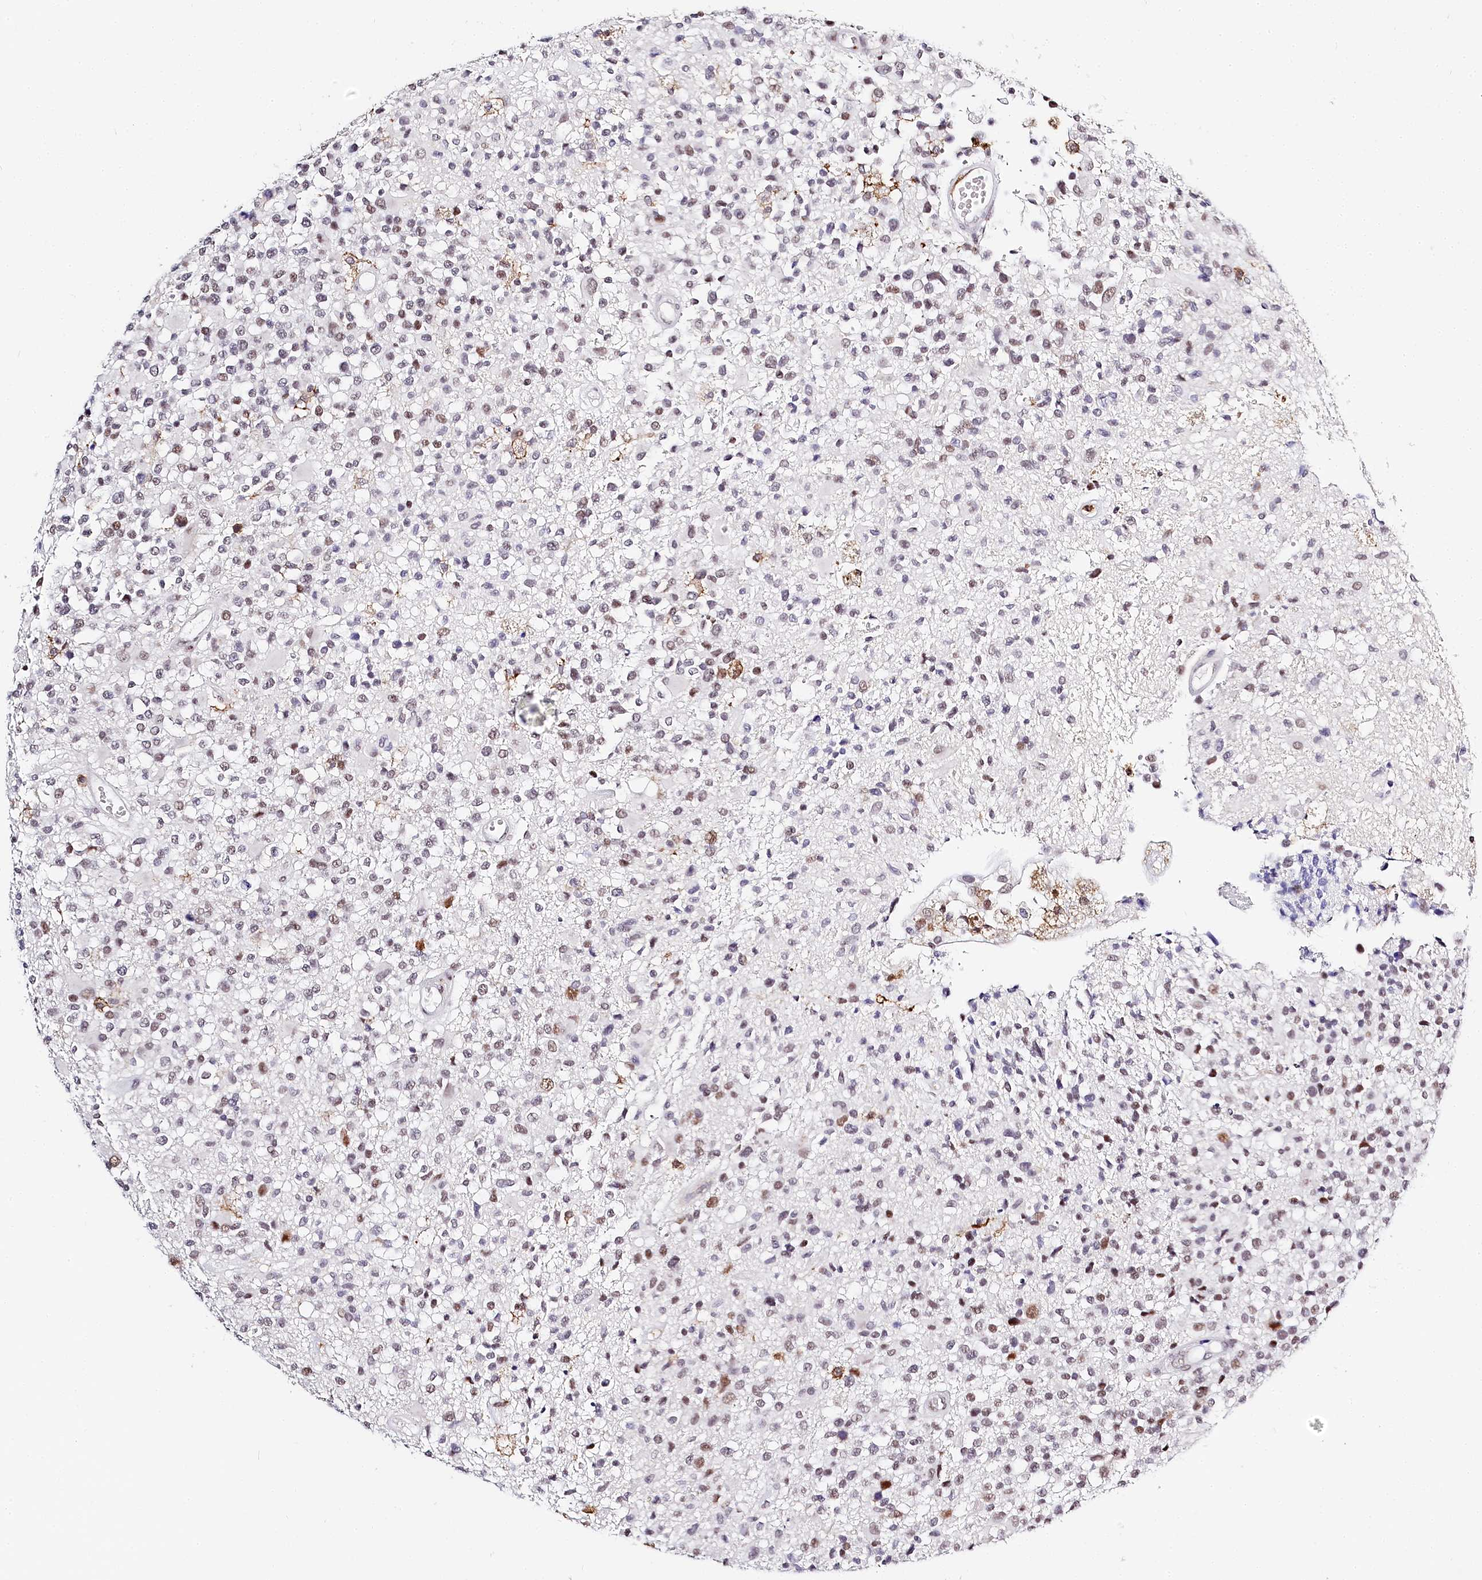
{"staining": {"intensity": "negative", "quantity": "none", "location": "none"}, "tissue": "glioma", "cell_type": "Tumor cells", "image_type": "cancer", "snomed": [{"axis": "morphology", "description": "Glioma, malignant, High grade"}, {"axis": "morphology", "description": "Glioblastoma, NOS"}, {"axis": "topography", "description": "Brain"}], "caption": "Human glioblastoma stained for a protein using immunohistochemistry (IHC) shows no staining in tumor cells.", "gene": "BARD1", "patient": {"sex": "male", "age": 60}}